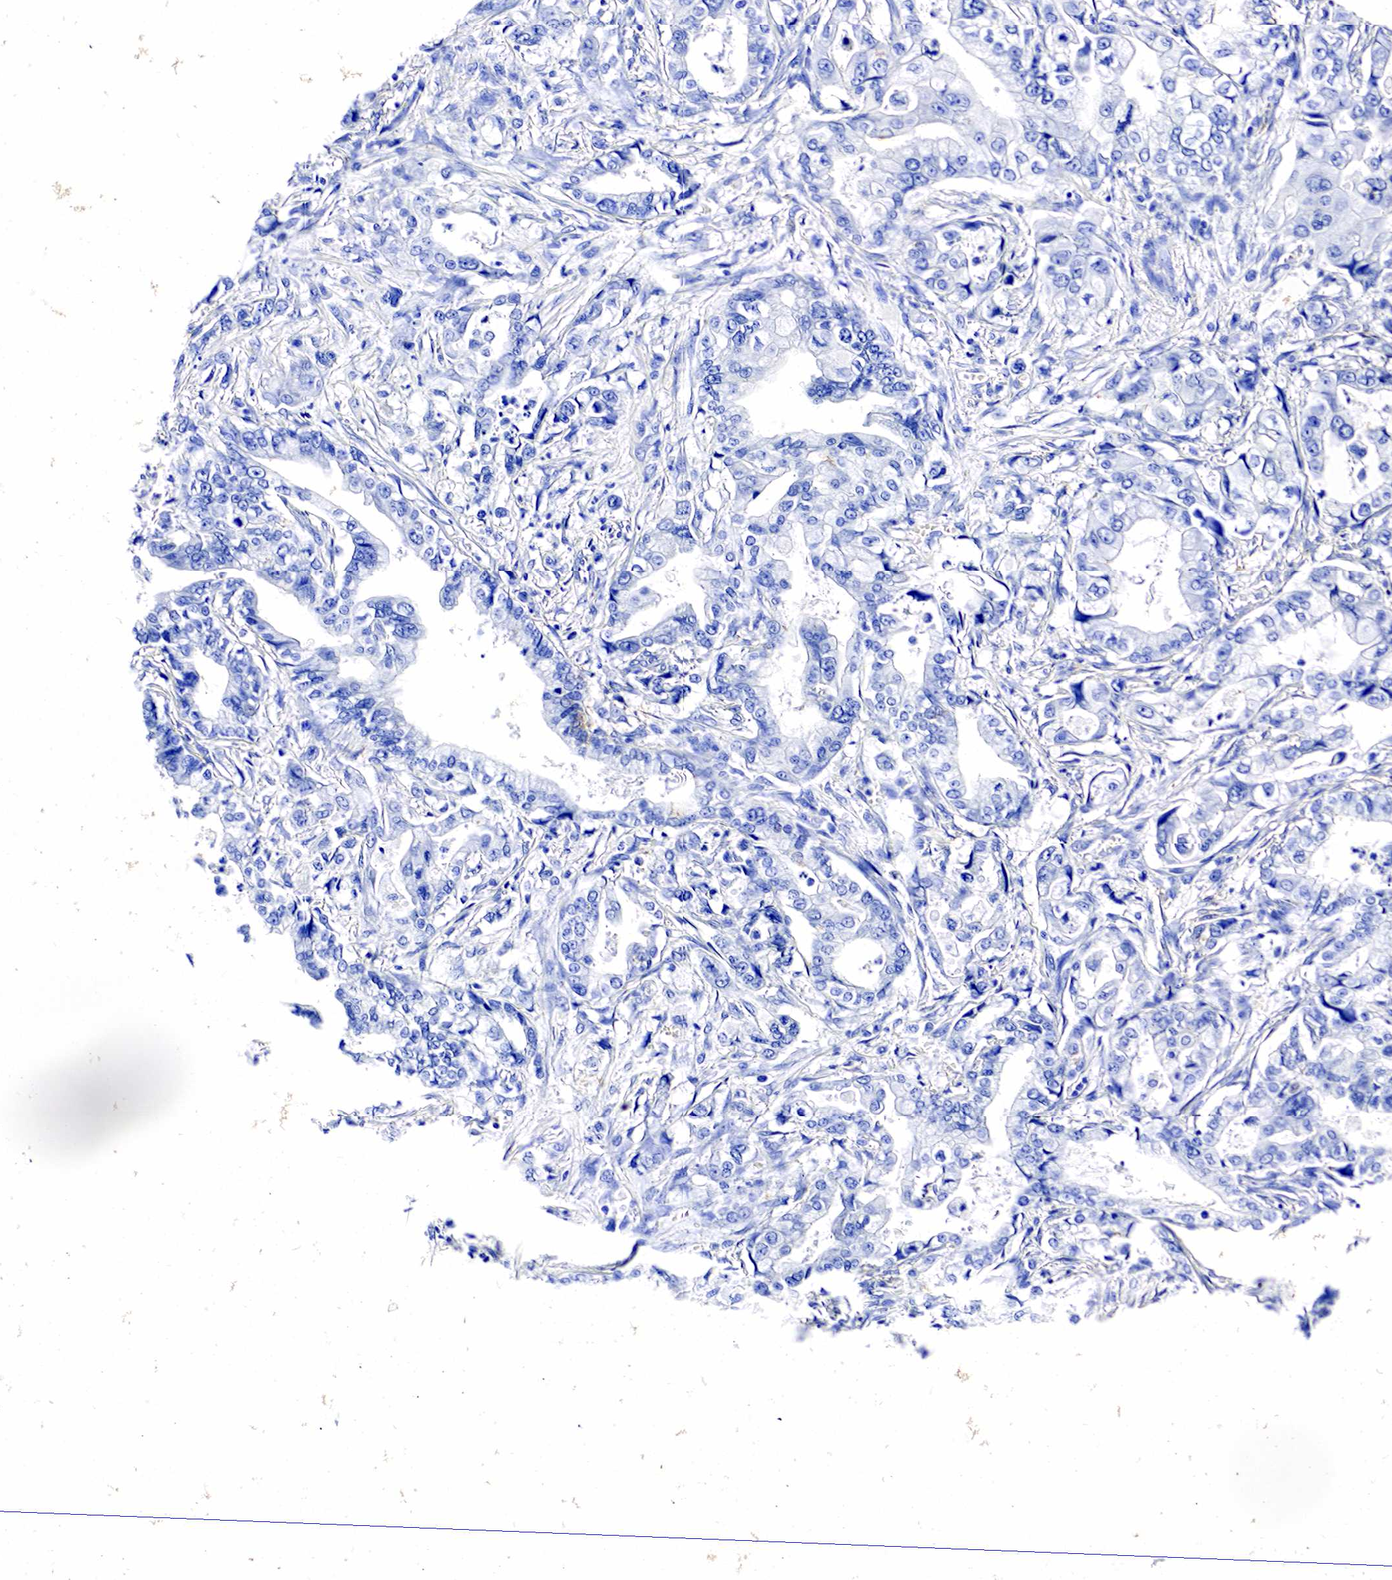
{"staining": {"intensity": "negative", "quantity": "none", "location": "none"}, "tissue": "stomach cancer", "cell_type": "Tumor cells", "image_type": "cancer", "snomed": [{"axis": "morphology", "description": "Adenocarcinoma, NOS"}, {"axis": "topography", "description": "Pancreas"}, {"axis": "topography", "description": "Stomach, upper"}], "caption": "Stomach adenocarcinoma was stained to show a protein in brown. There is no significant positivity in tumor cells.", "gene": "GCG", "patient": {"sex": "male", "age": 77}}